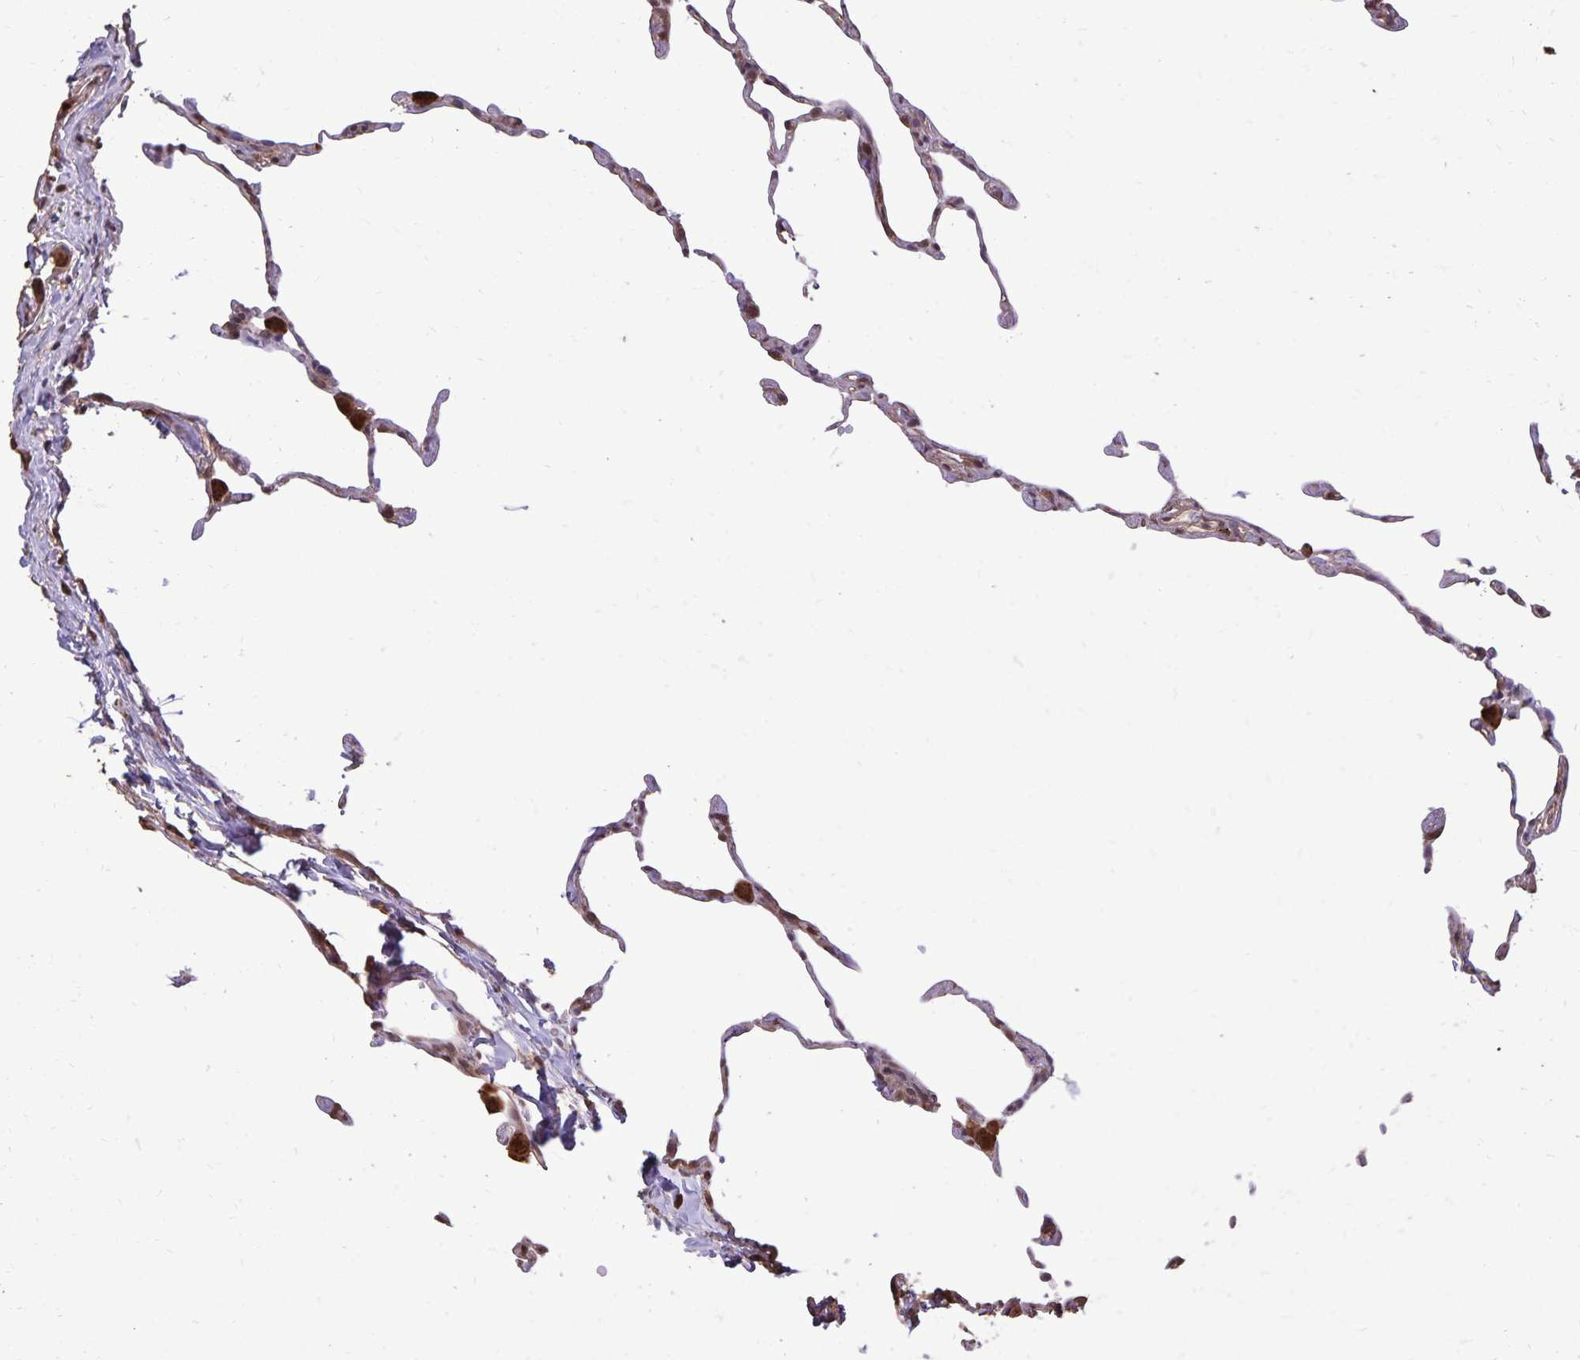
{"staining": {"intensity": "moderate", "quantity": "<25%", "location": "cytoplasmic/membranous"}, "tissue": "lung", "cell_type": "Alveolar cells", "image_type": "normal", "snomed": [{"axis": "morphology", "description": "Normal tissue, NOS"}, {"axis": "topography", "description": "Lung"}], "caption": "Protein expression analysis of unremarkable human lung reveals moderate cytoplasmic/membranous staining in about <25% of alveolar cells.", "gene": "CHMP1B", "patient": {"sex": "female", "age": 57}}